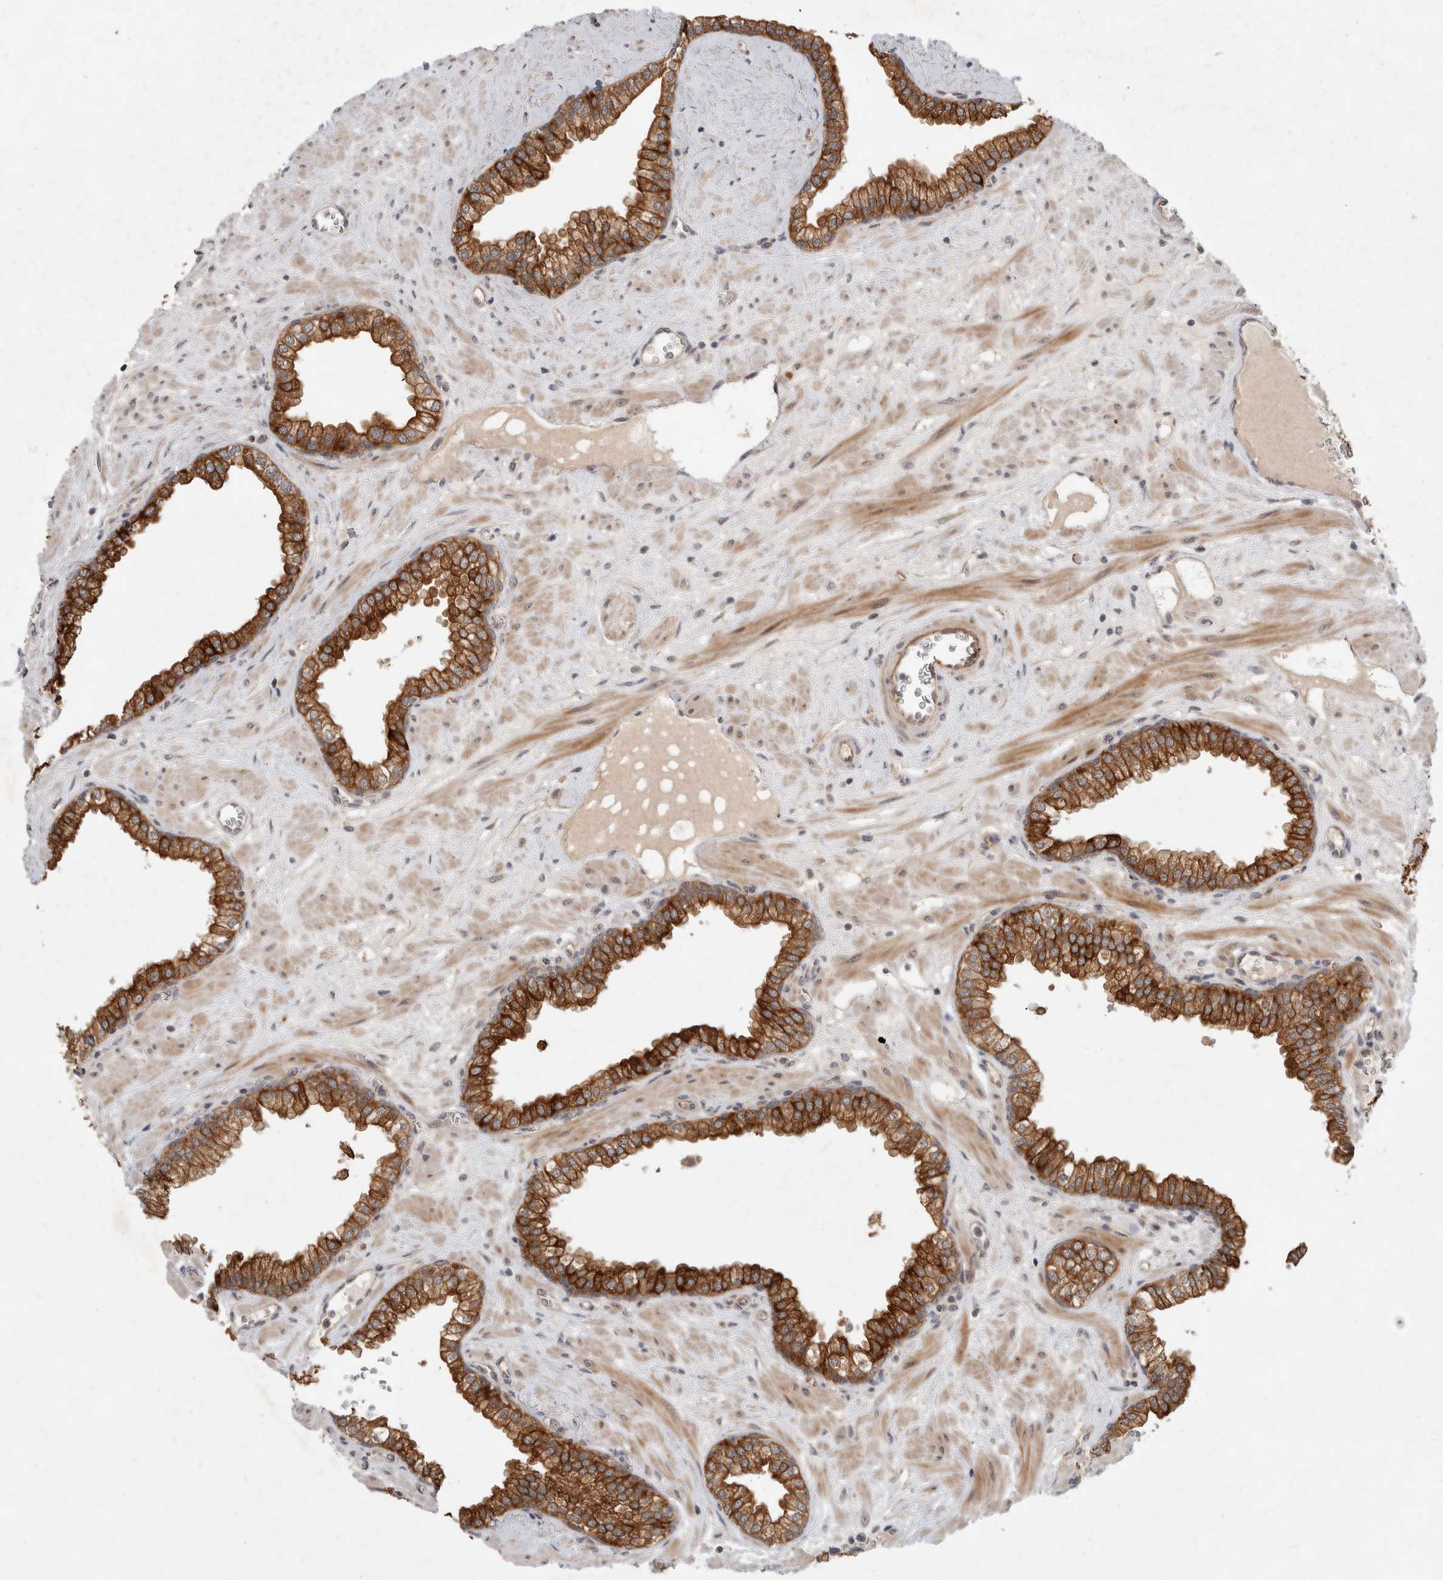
{"staining": {"intensity": "strong", "quantity": ">75%", "location": "cytoplasmic/membranous"}, "tissue": "prostate", "cell_type": "Glandular cells", "image_type": "normal", "snomed": [{"axis": "morphology", "description": "Normal tissue, NOS"}, {"axis": "morphology", "description": "Urothelial carcinoma, Low grade"}, {"axis": "topography", "description": "Urinary bladder"}, {"axis": "topography", "description": "Prostate"}], "caption": "Approximately >75% of glandular cells in normal prostate reveal strong cytoplasmic/membranous protein positivity as visualized by brown immunohistochemical staining.", "gene": "CRISPLD1", "patient": {"sex": "male", "age": 60}}